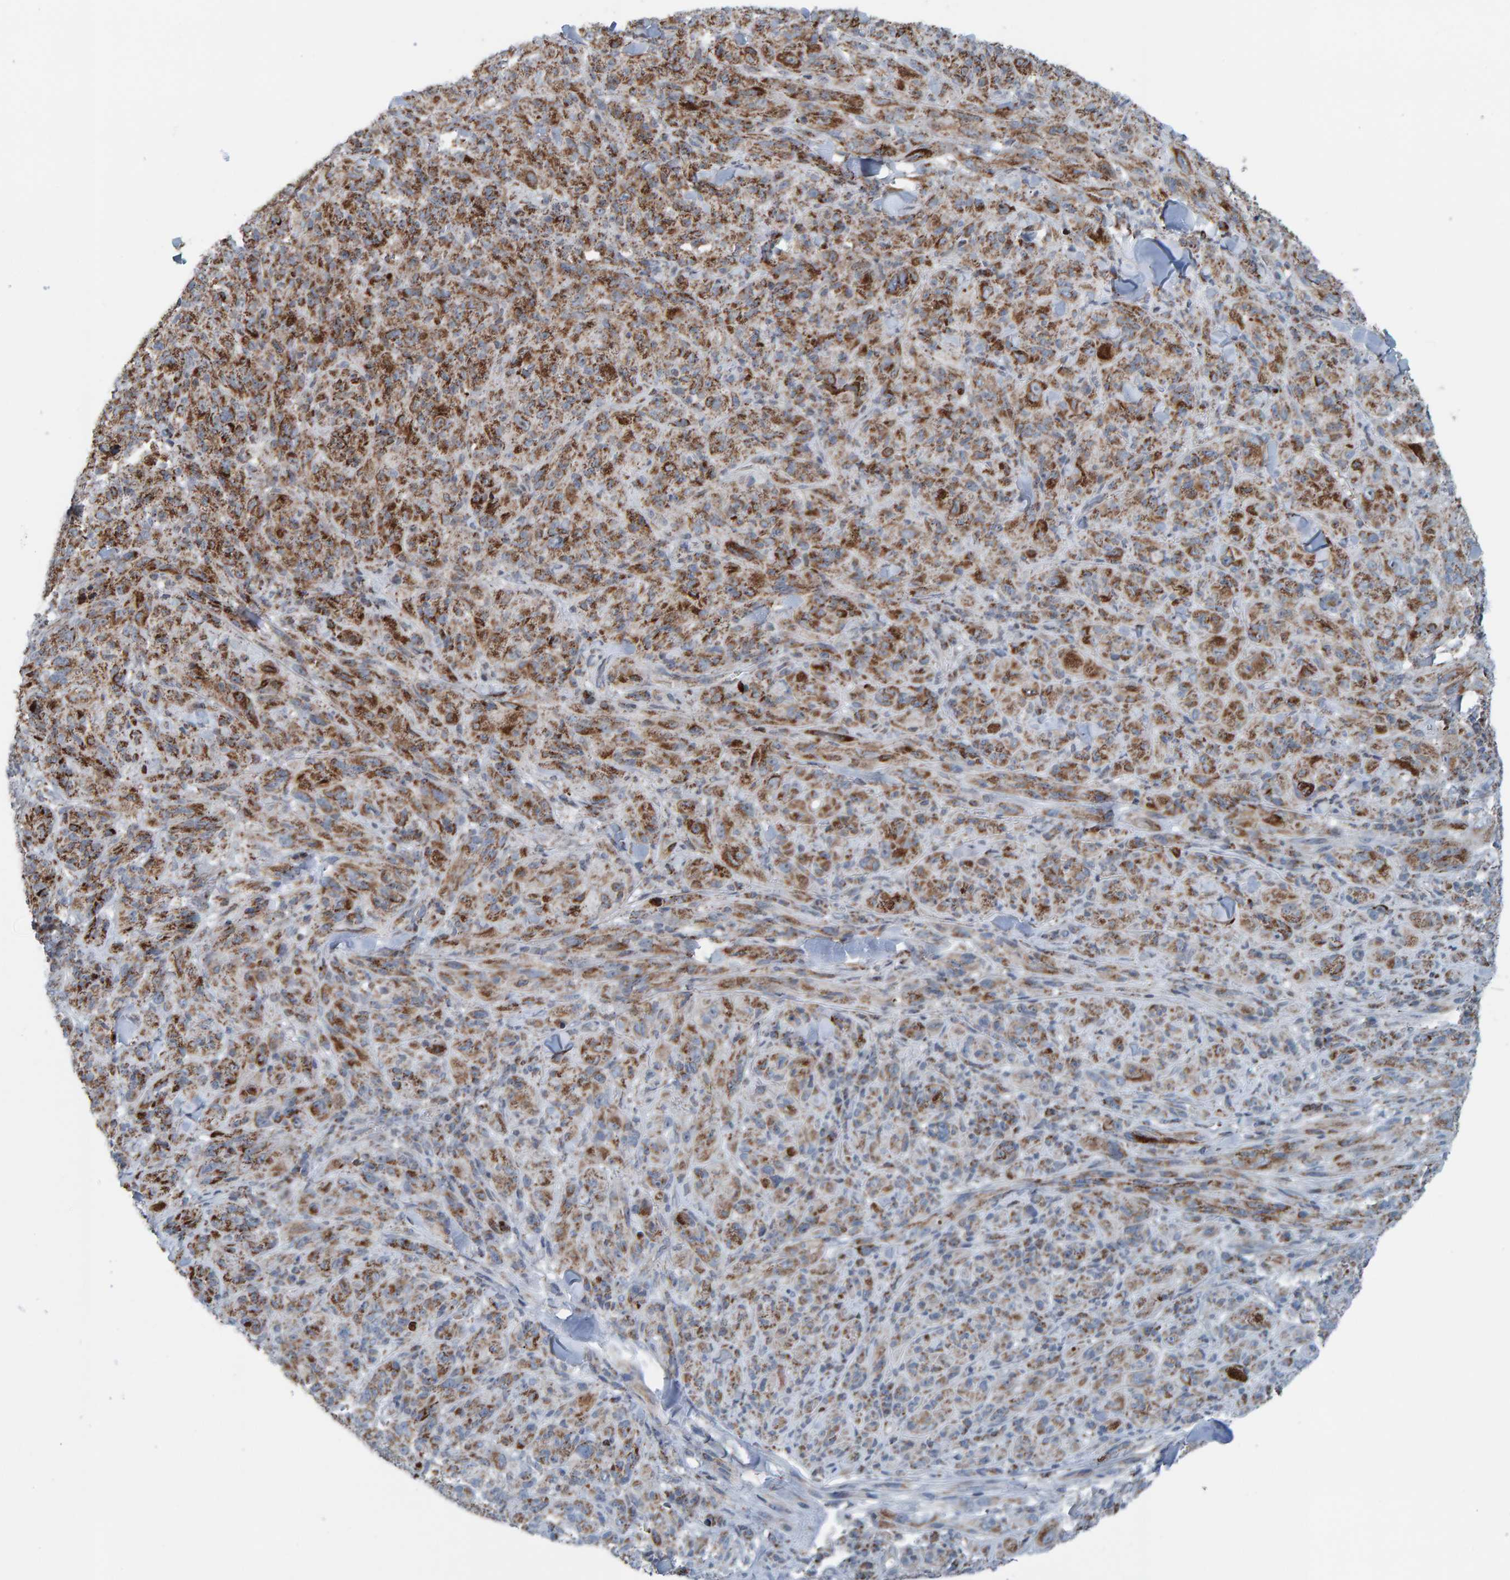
{"staining": {"intensity": "moderate", "quantity": ">75%", "location": "cytoplasmic/membranous"}, "tissue": "melanoma", "cell_type": "Tumor cells", "image_type": "cancer", "snomed": [{"axis": "morphology", "description": "Malignant melanoma, NOS"}, {"axis": "topography", "description": "Skin of head"}], "caption": "The histopathology image demonstrates immunohistochemical staining of melanoma. There is moderate cytoplasmic/membranous staining is seen in approximately >75% of tumor cells. (IHC, brightfield microscopy, high magnification).", "gene": "ZNF48", "patient": {"sex": "male", "age": 96}}